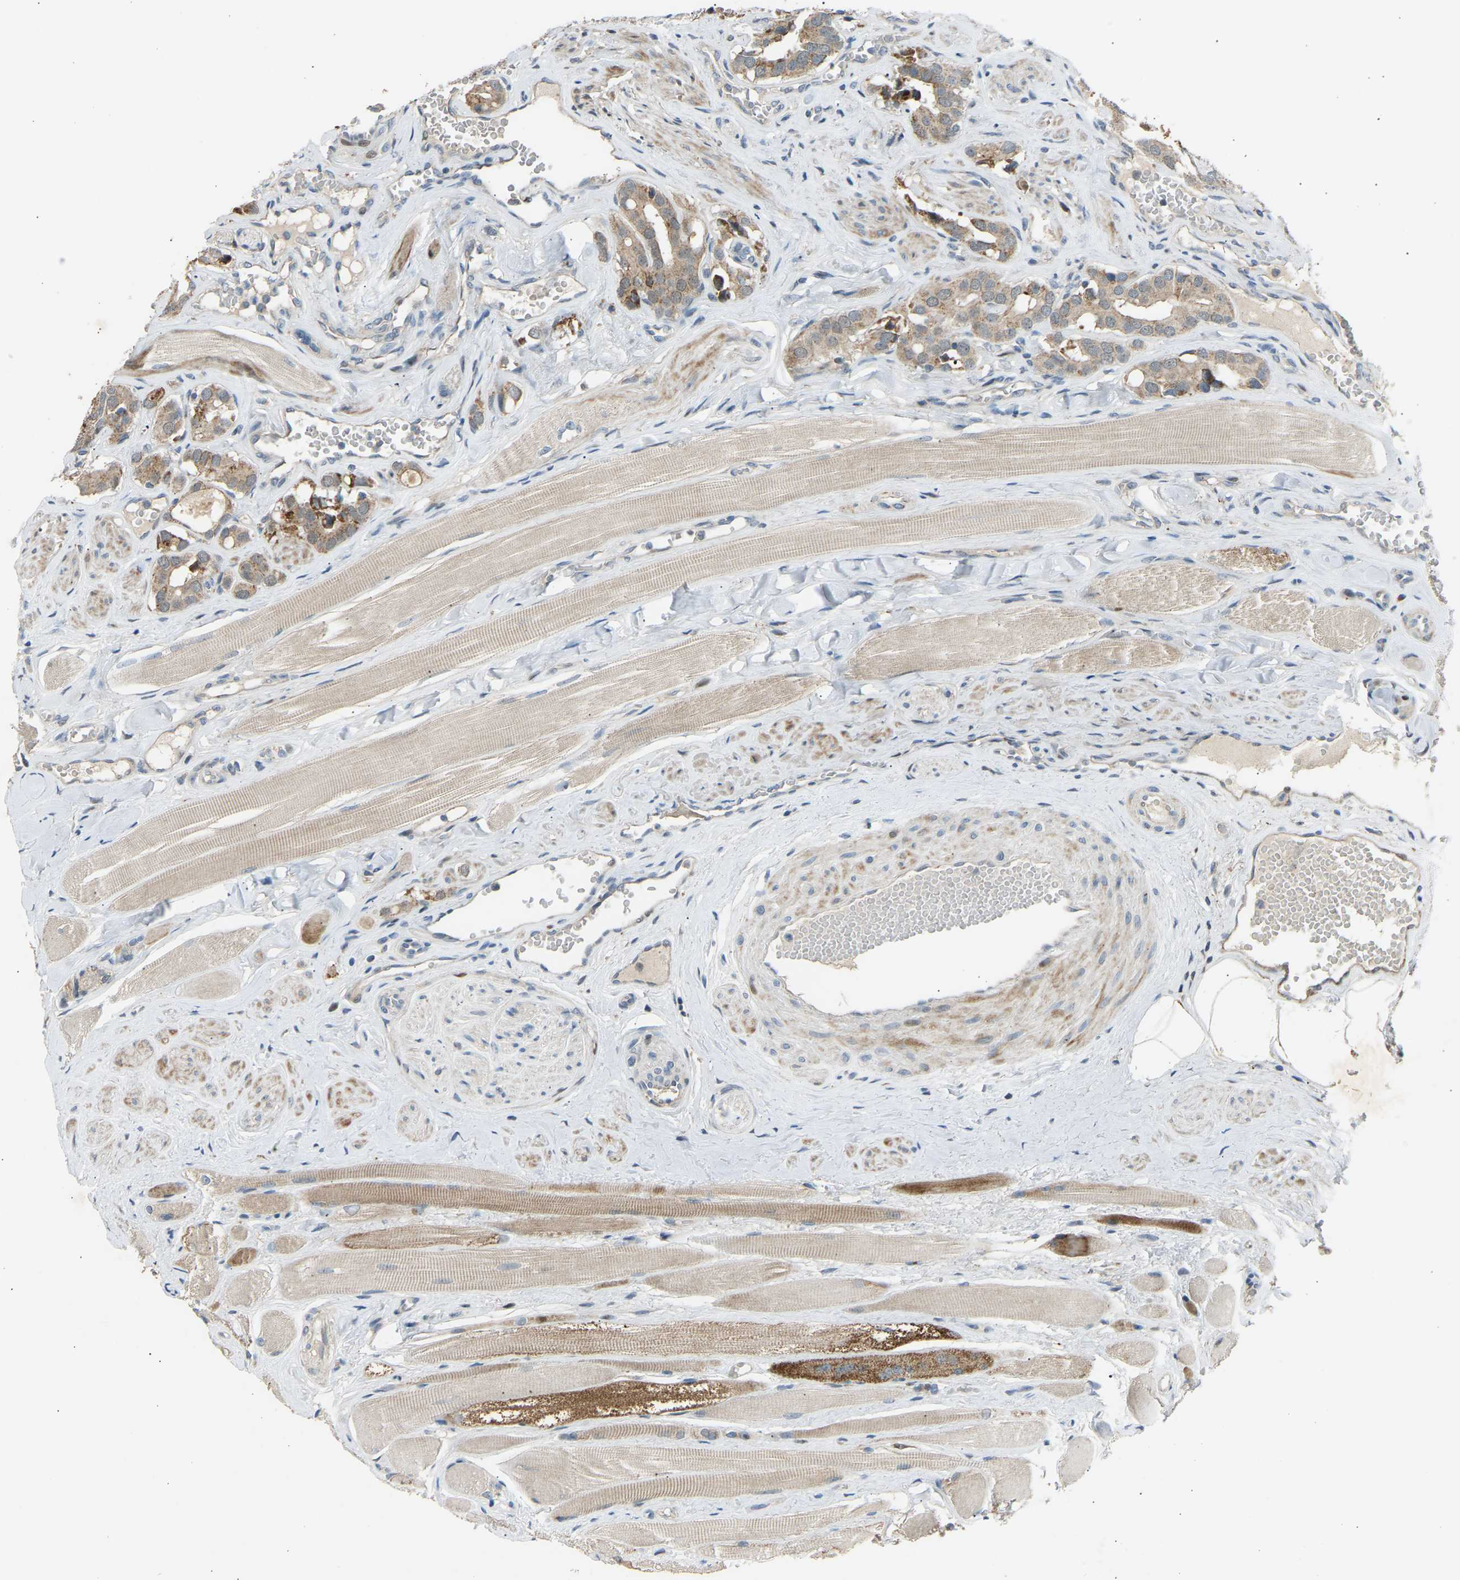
{"staining": {"intensity": "weak", "quantity": ">75%", "location": "cytoplasmic/membranous"}, "tissue": "prostate cancer", "cell_type": "Tumor cells", "image_type": "cancer", "snomed": [{"axis": "morphology", "description": "Adenocarcinoma, High grade"}, {"axis": "topography", "description": "Prostate"}], "caption": "The photomicrograph demonstrates a brown stain indicating the presence of a protein in the cytoplasmic/membranous of tumor cells in prostate cancer (adenocarcinoma (high-grade)).", "gene": "VPS41", "patient": {"sex": "male", "age": 52}}